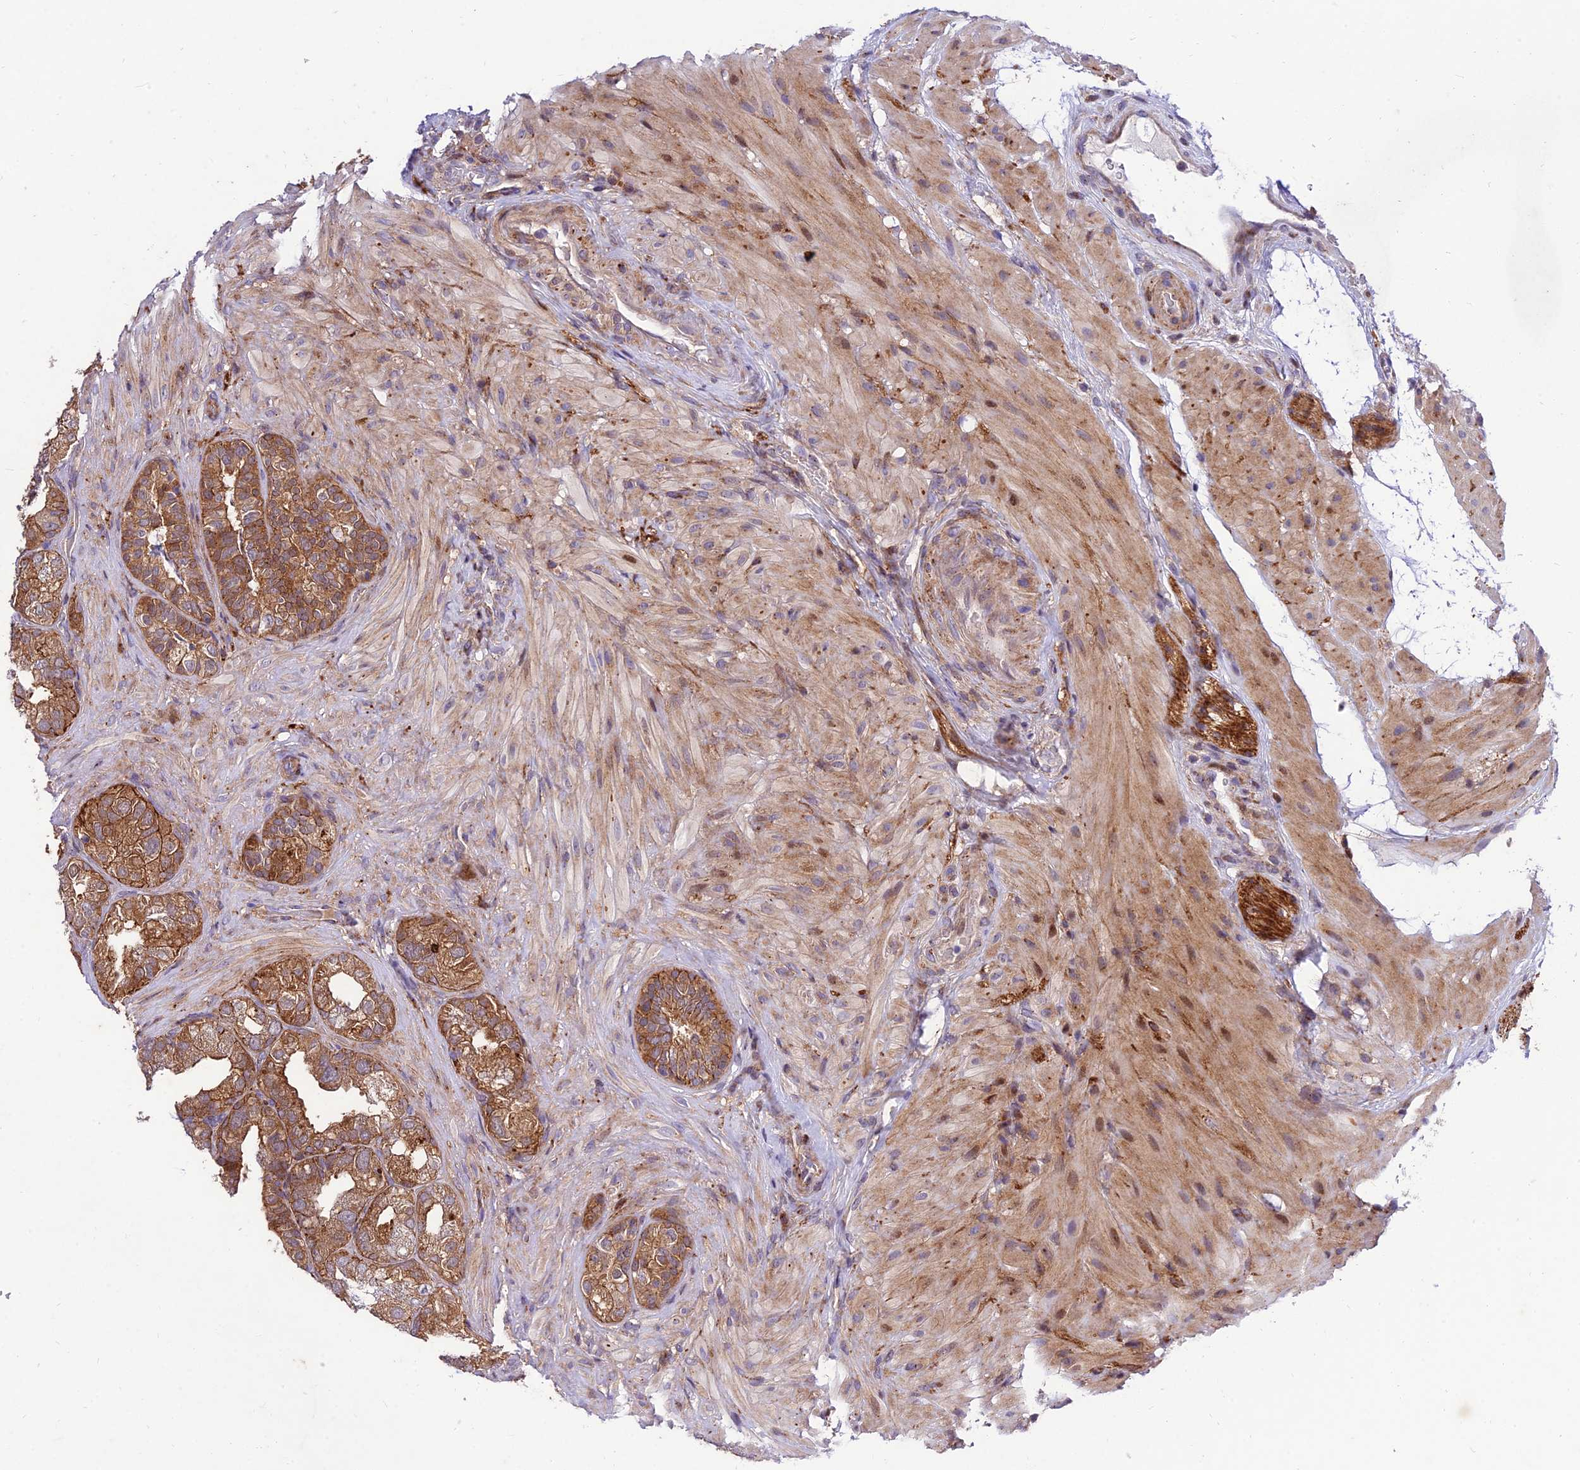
{"staining": {"intensity": "moderate", "quantity": ">75%", "location": "cytoplasmic/membranous"}, "tissue": "seminal vesicle", "cell_type": "Glandular cells", "image_type": "normal", "snomed": [{"axis": "morphology", "description": "Normal tissue, NOS"}, {"axis": "topography", "description": "Seminal veicle"}, {"axis": "topography", "description": "Peripheral nerve tissue"}], "caption": "IHC photomicrograph of unremarkable seminal vesicle: human seminal vesicle stained using immunohistochemistry demonstrates medium levels of moderate protein expression localized specifically in the cytoplasmic/membranous of glandular cells, appearing as a cytoplasmic/membranous brown color.", "gene": "MKKS", "patient": {"sex": "male", "age": 63}}